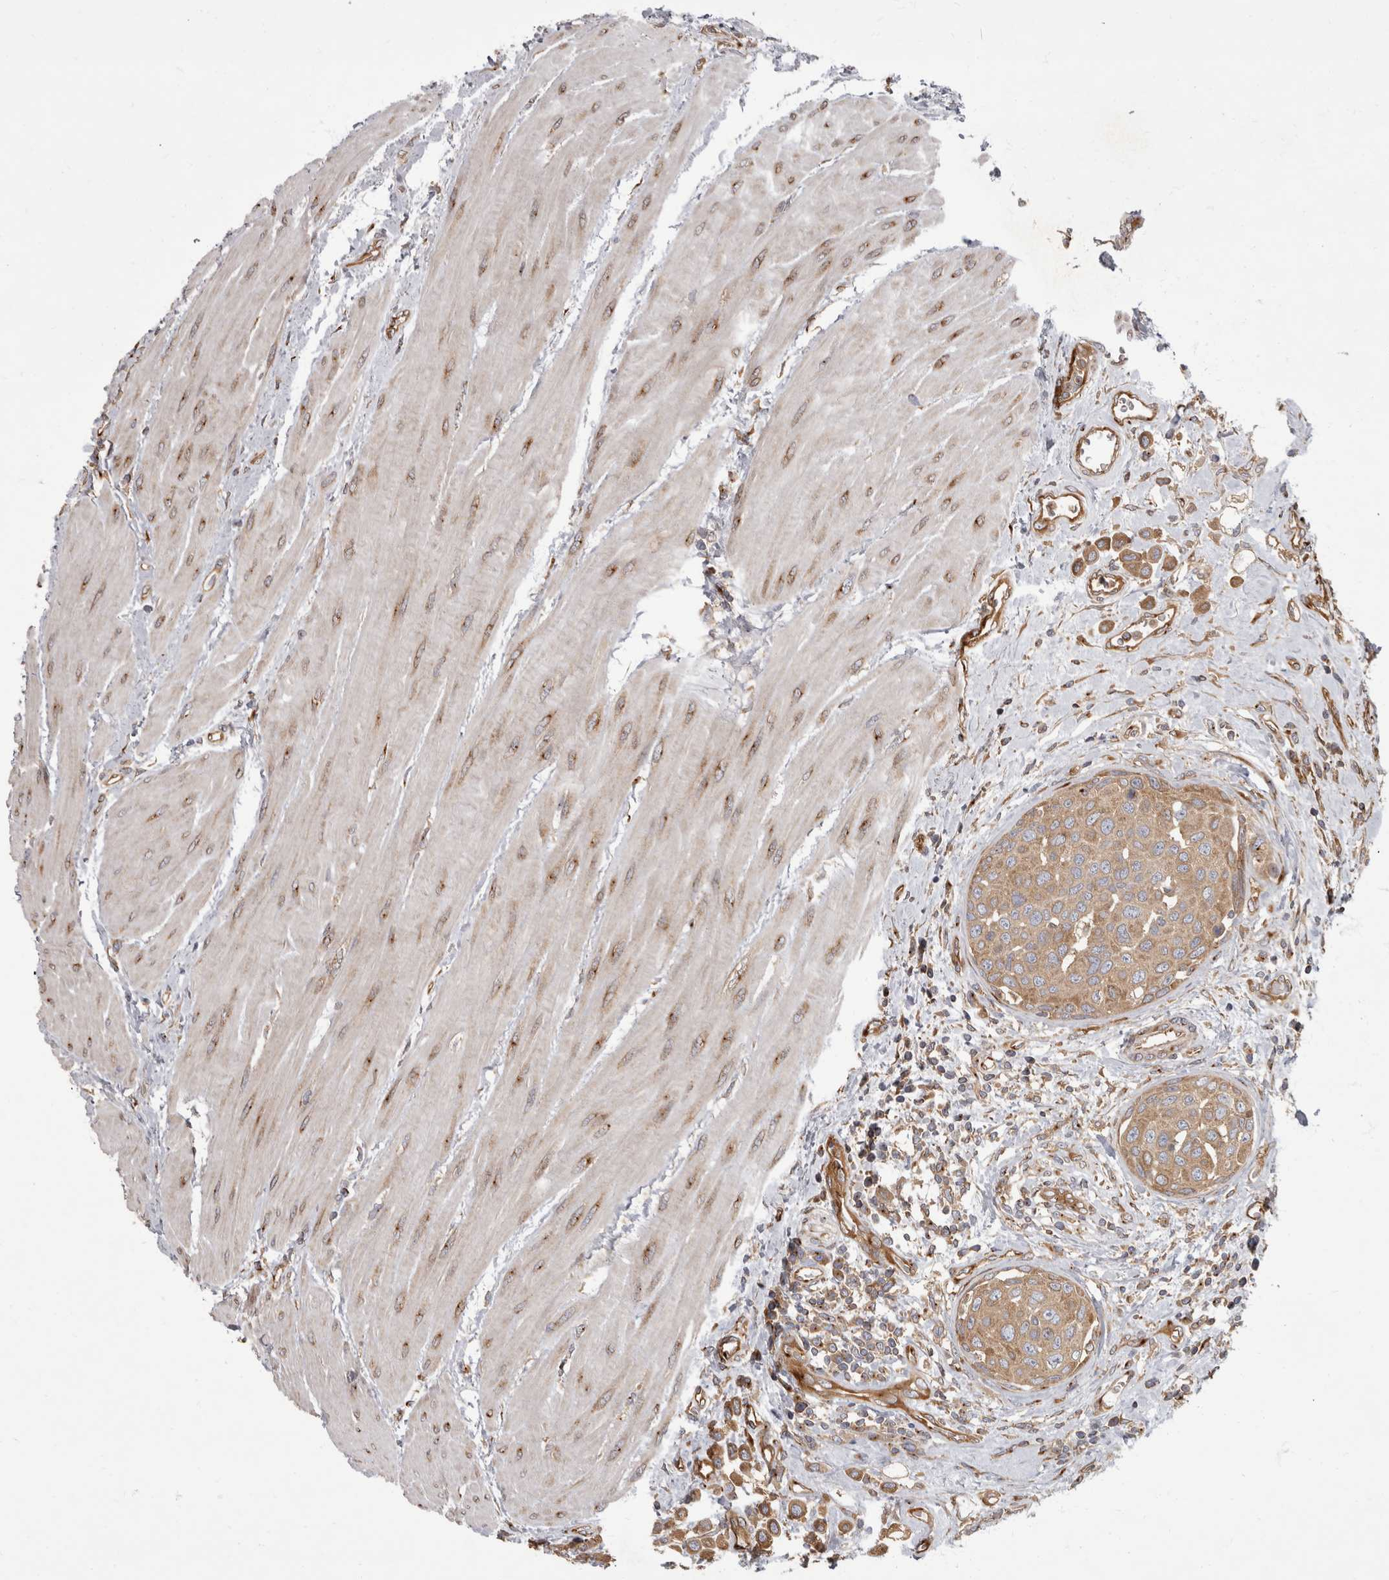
{"staining": {"intensity": "moderate", "quantity": ">75%", "location": "cytoplasmic/membranous"}, "tissue": "urothelial cancer", "cell_type": "Tumor cells", "image_type": "cancer", "snomed": [{"axis": "morphology", "description": "Urothelial carcinoma, High grade"}, {"axis": "topography", "description": "Urinary bladder"}], "caption": "Urothelial cancer stained with a protein marker shows moderate staining in tumor cells.", "gene": "HOOK3", "patient": {"sex": "male", "age": 50}}